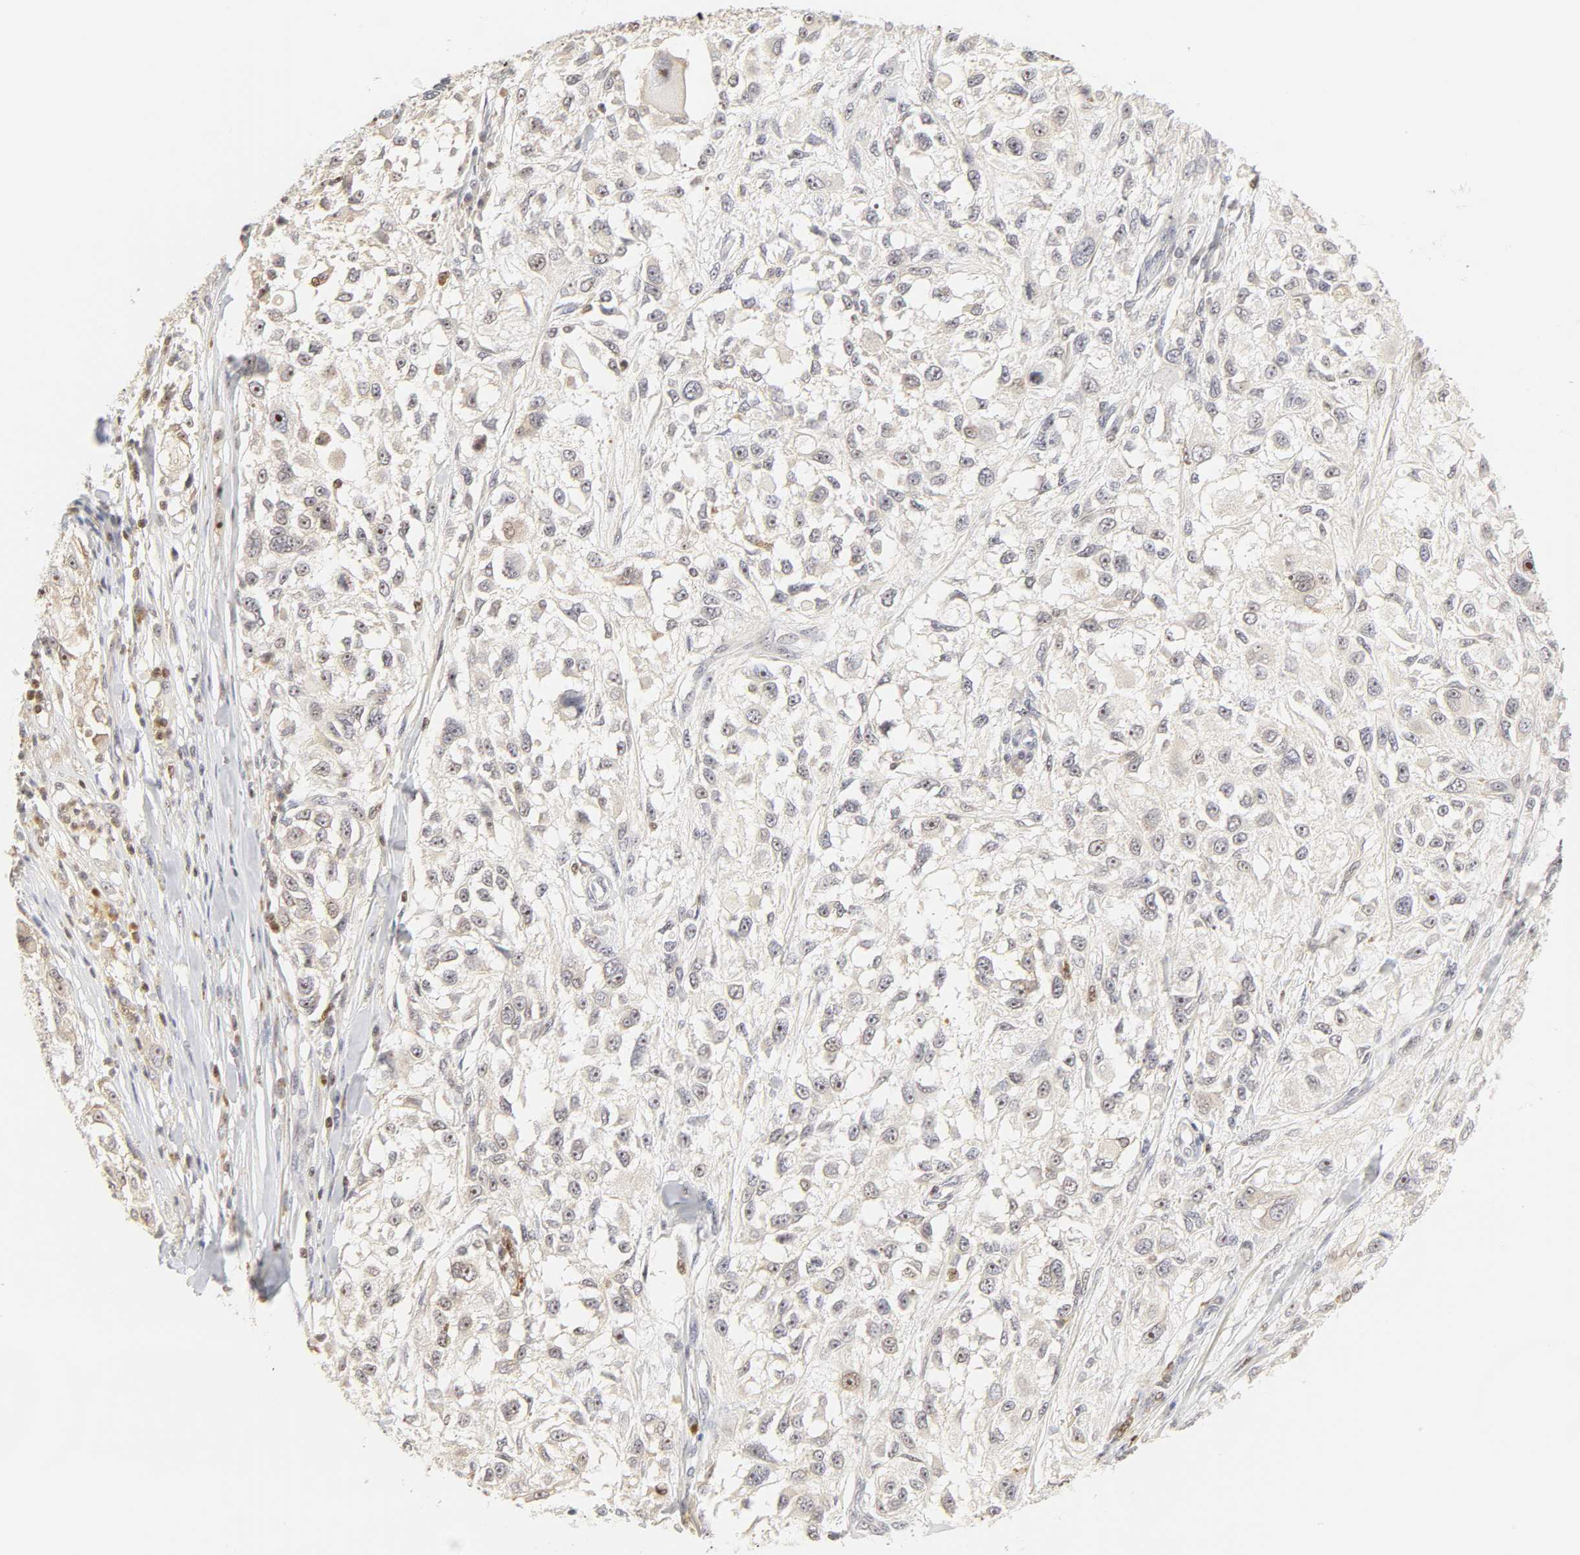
{"staining": {"intensity": "weak", "quantity": "25%-75%", "location": "nuclear"}, "tissue": "melanoma", "cell_type": "Tumor cells", "image_type": "cancer", "snomed": [{"axis": "morphology", "description": "Necrosis, NOS"}, {"axis": "morphology", "description": "Malignant melanoma, NOS"}, {"axis": "topography", "description": "Skin"}], "caption": "Immunohistochemistry (IHC) histopathology image of malignant melanoma stained for a protein (brown), which exhibits low levels of weak nuclear expression in approximately 25%-75% of tumor cells.", "gene": "KIF2A", "patient": {"sex": "female", "age": 87}}